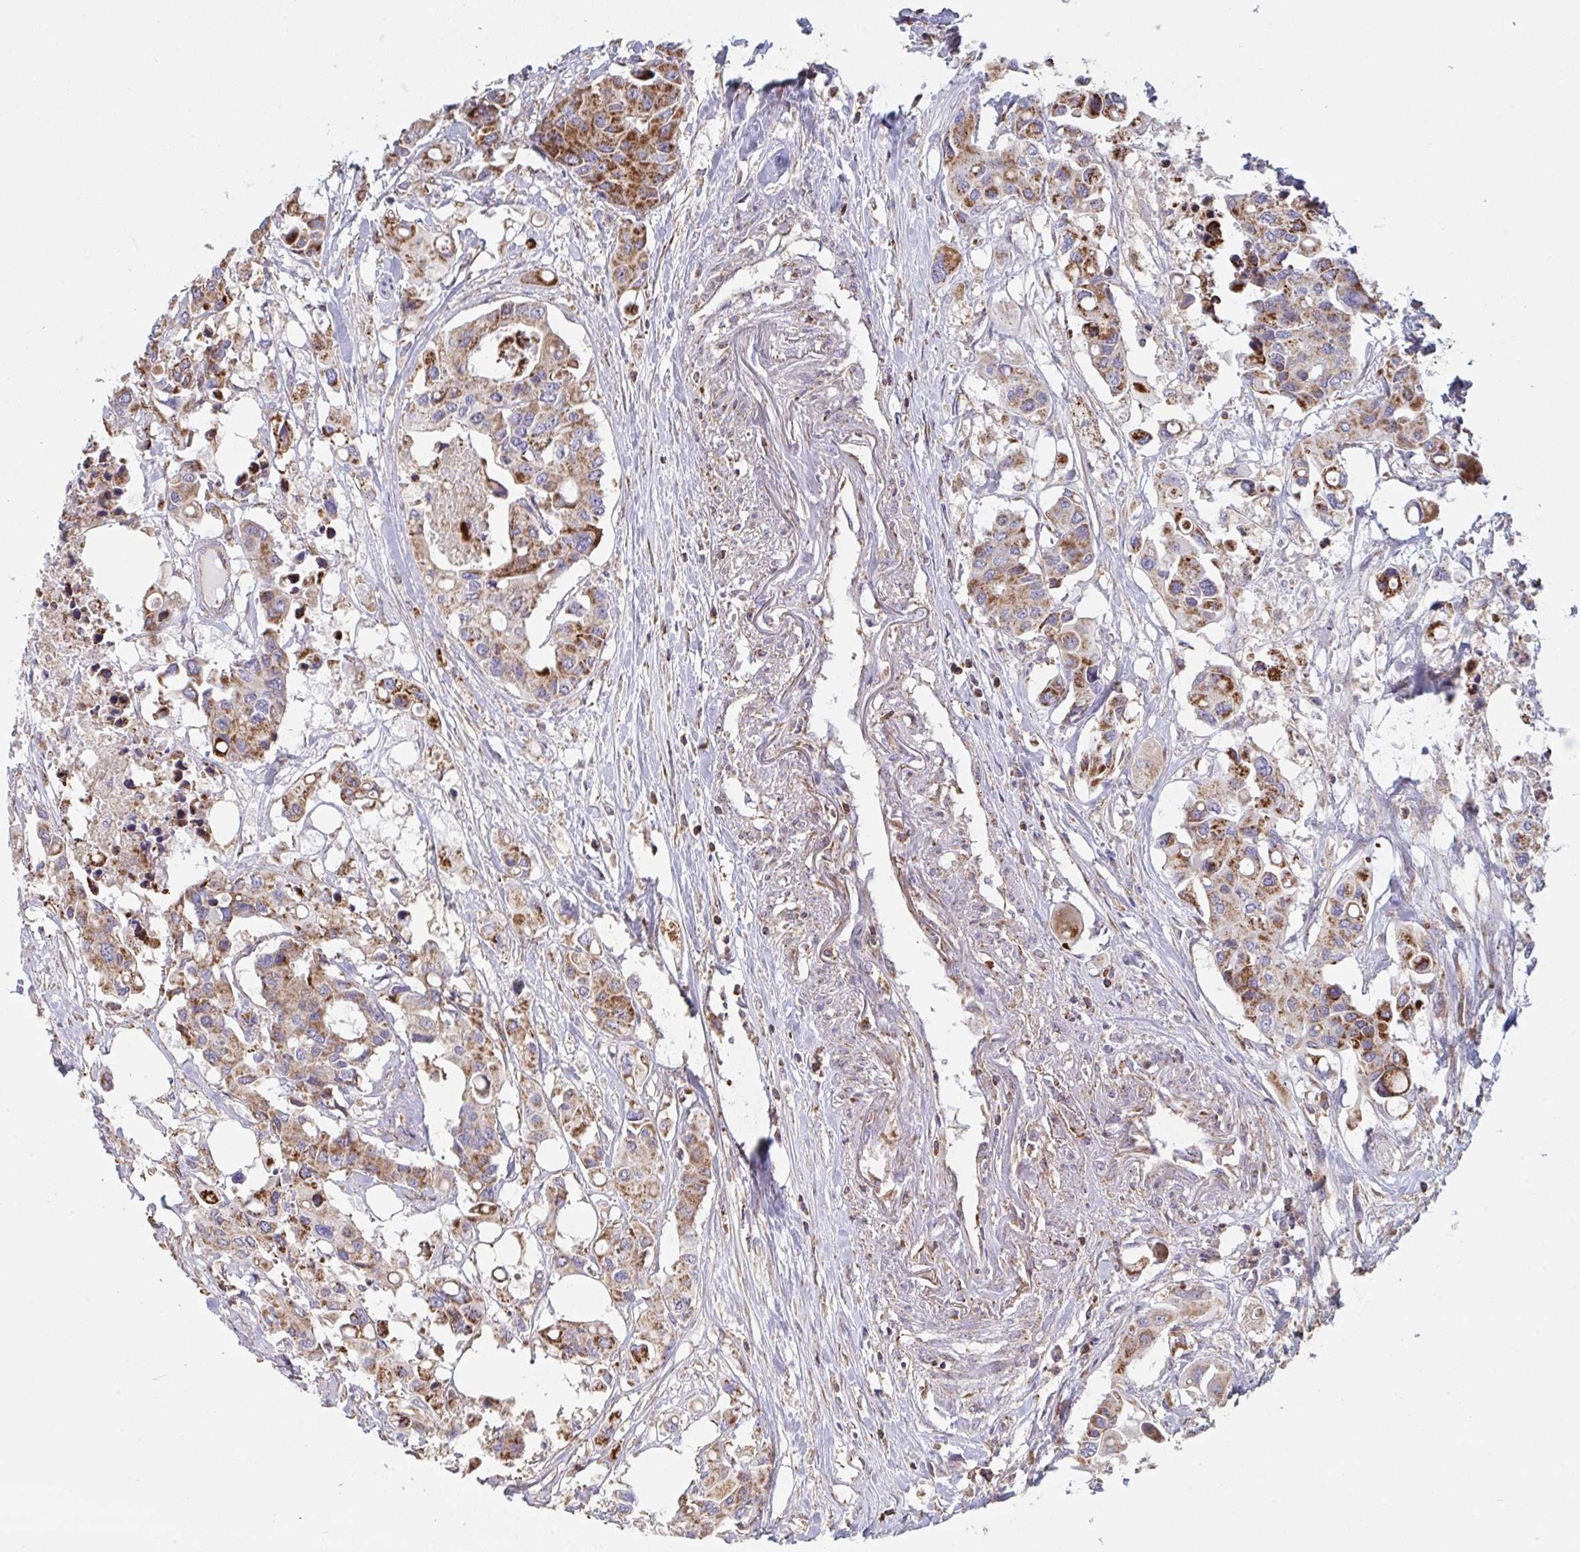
{"staining": {"intensity": "moderate", "quantity": ">75%", "location": "cytoplasmic/membranous"}, "tissue": "colorectal cancer", "cell_type": "Tumor cells", "image_type": "cancer", "snomed": [{"axis": "morphology", "description": "Adenocarcinoma, NOS"}, {"axis": "topography", "description": "Colon"}], "caption": "A histopathology image of colorectal cancer stained for a protein reveals moderate cytoplasmic/membranous brown staining in tumor cells.", "gene": "MICOS10", "patient": {"sex": "male", "age": 77}}